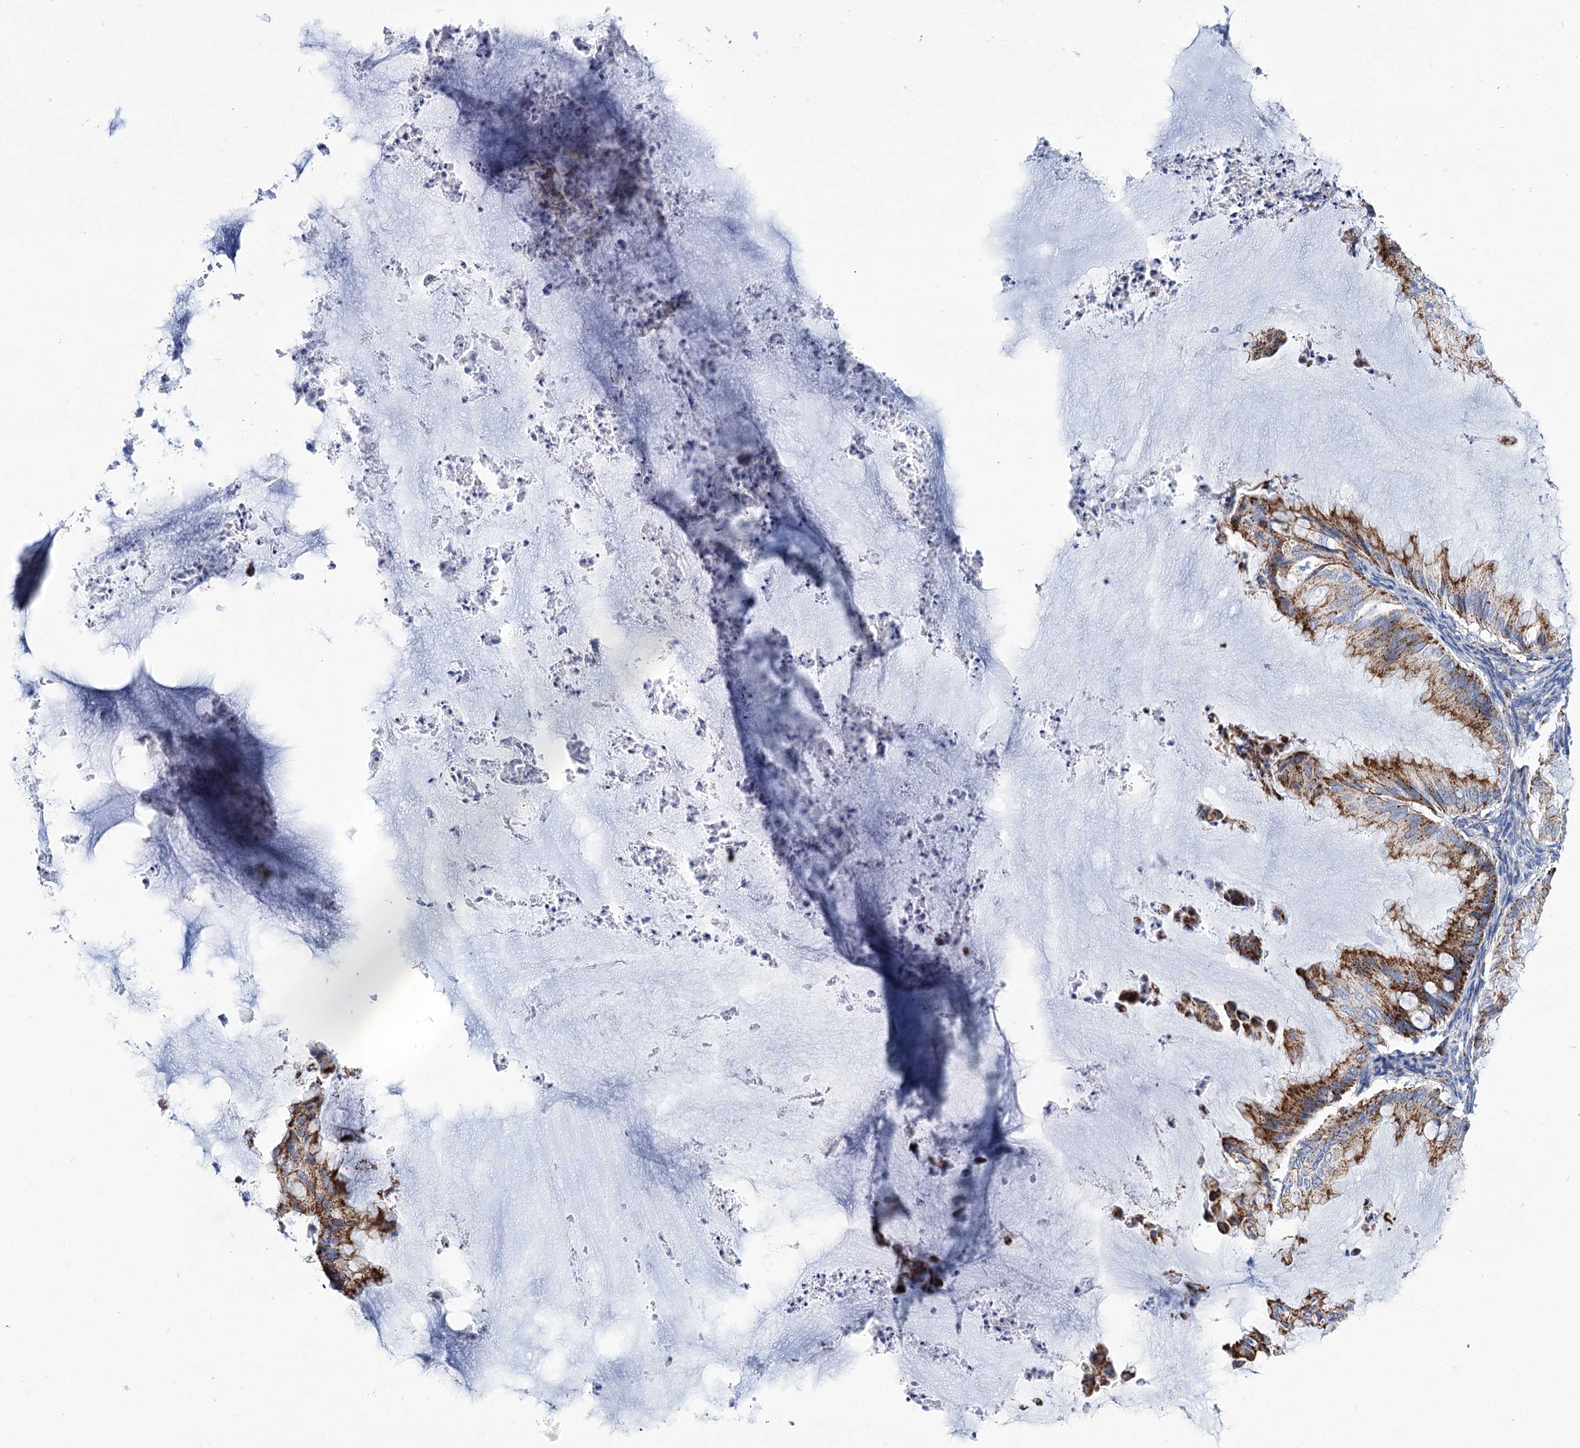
{"staining": {"intensity": "moderate", "quantity": ">75%", "location": "cytoplasmic/membranous"}, "tissue": "ovarian cancer", "cell_type": "Tumor cells", "image_type": "cancer", "snomed": [{"axis": "morphology", "description": "Cystadenocarcinoma, mucinous, NOS"}, {"axis": "topography", "description": "Ovary"}], "caption": "An IHC histopathology image of tumor tissue is shown. Protein staining in brown labels moderate cytoplasmic/membranous positivity in mucinous cystadenocarcinoma (ovarian) within tumor cells. Using DAB (brown) and hematoxylin (blue) stains, captured at high magnification using brightfield microscopy.", "gene": "UBASH3B", "patient": {"sex": "female", "age": 71}}